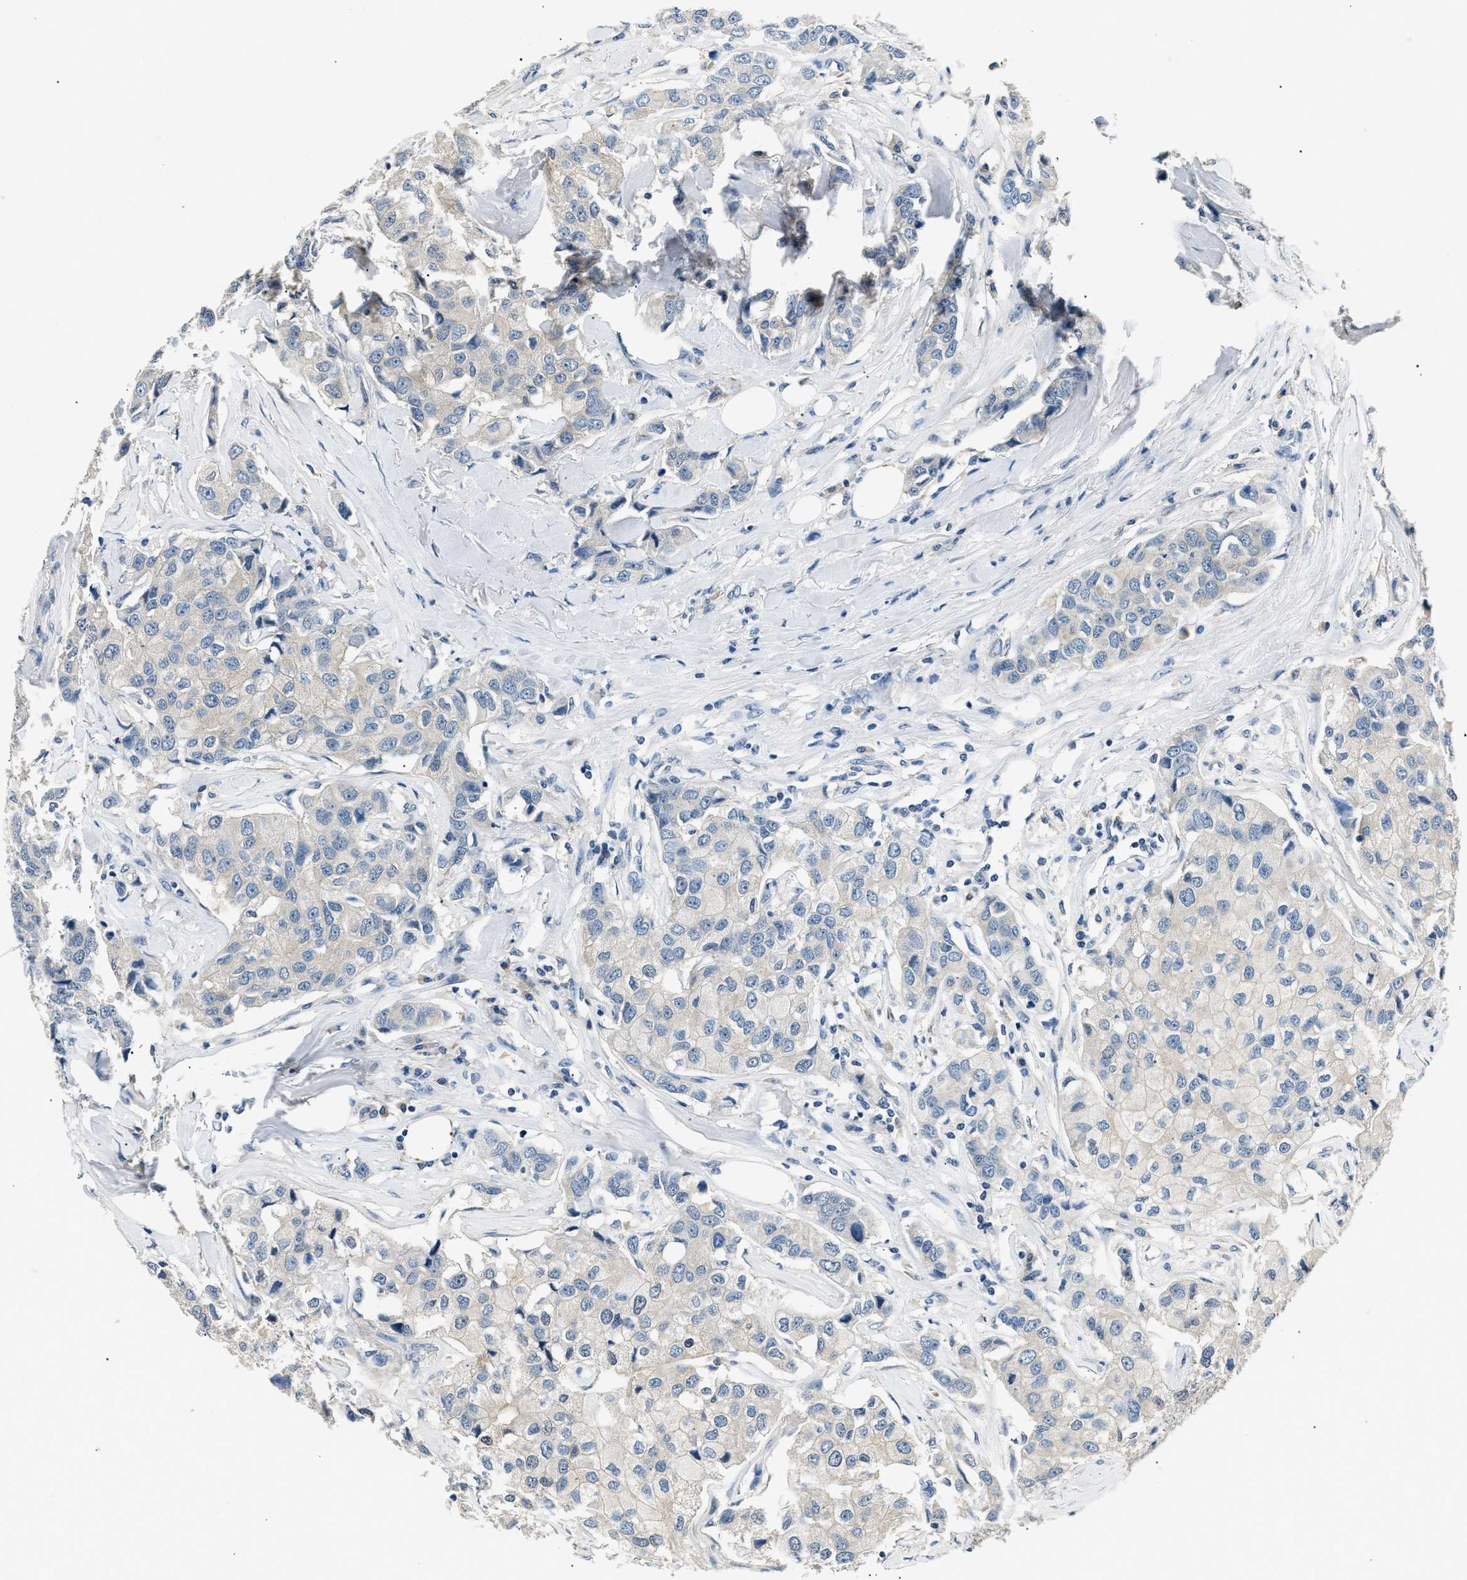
{"staining": {"intensity": "negative", "quantity": "none", "location": "none"}, "tissue": "breast cancer", "cell_type": "Tumor cells", "image_type": "cancer", "snomed": [{"axis": "morphology", "description": "Duct carcinoma"}, {"axis": "topography", "description": "Breast"}], "caption": "Immunohistochemistry (IHC) micrograph of human breast cancer (infiltrating ductal carcinoma) stained for a protein (brown), which shows no expression in tumor cells.", "gene": "INHA", "patient": {"sex": "female", "age": 80}}